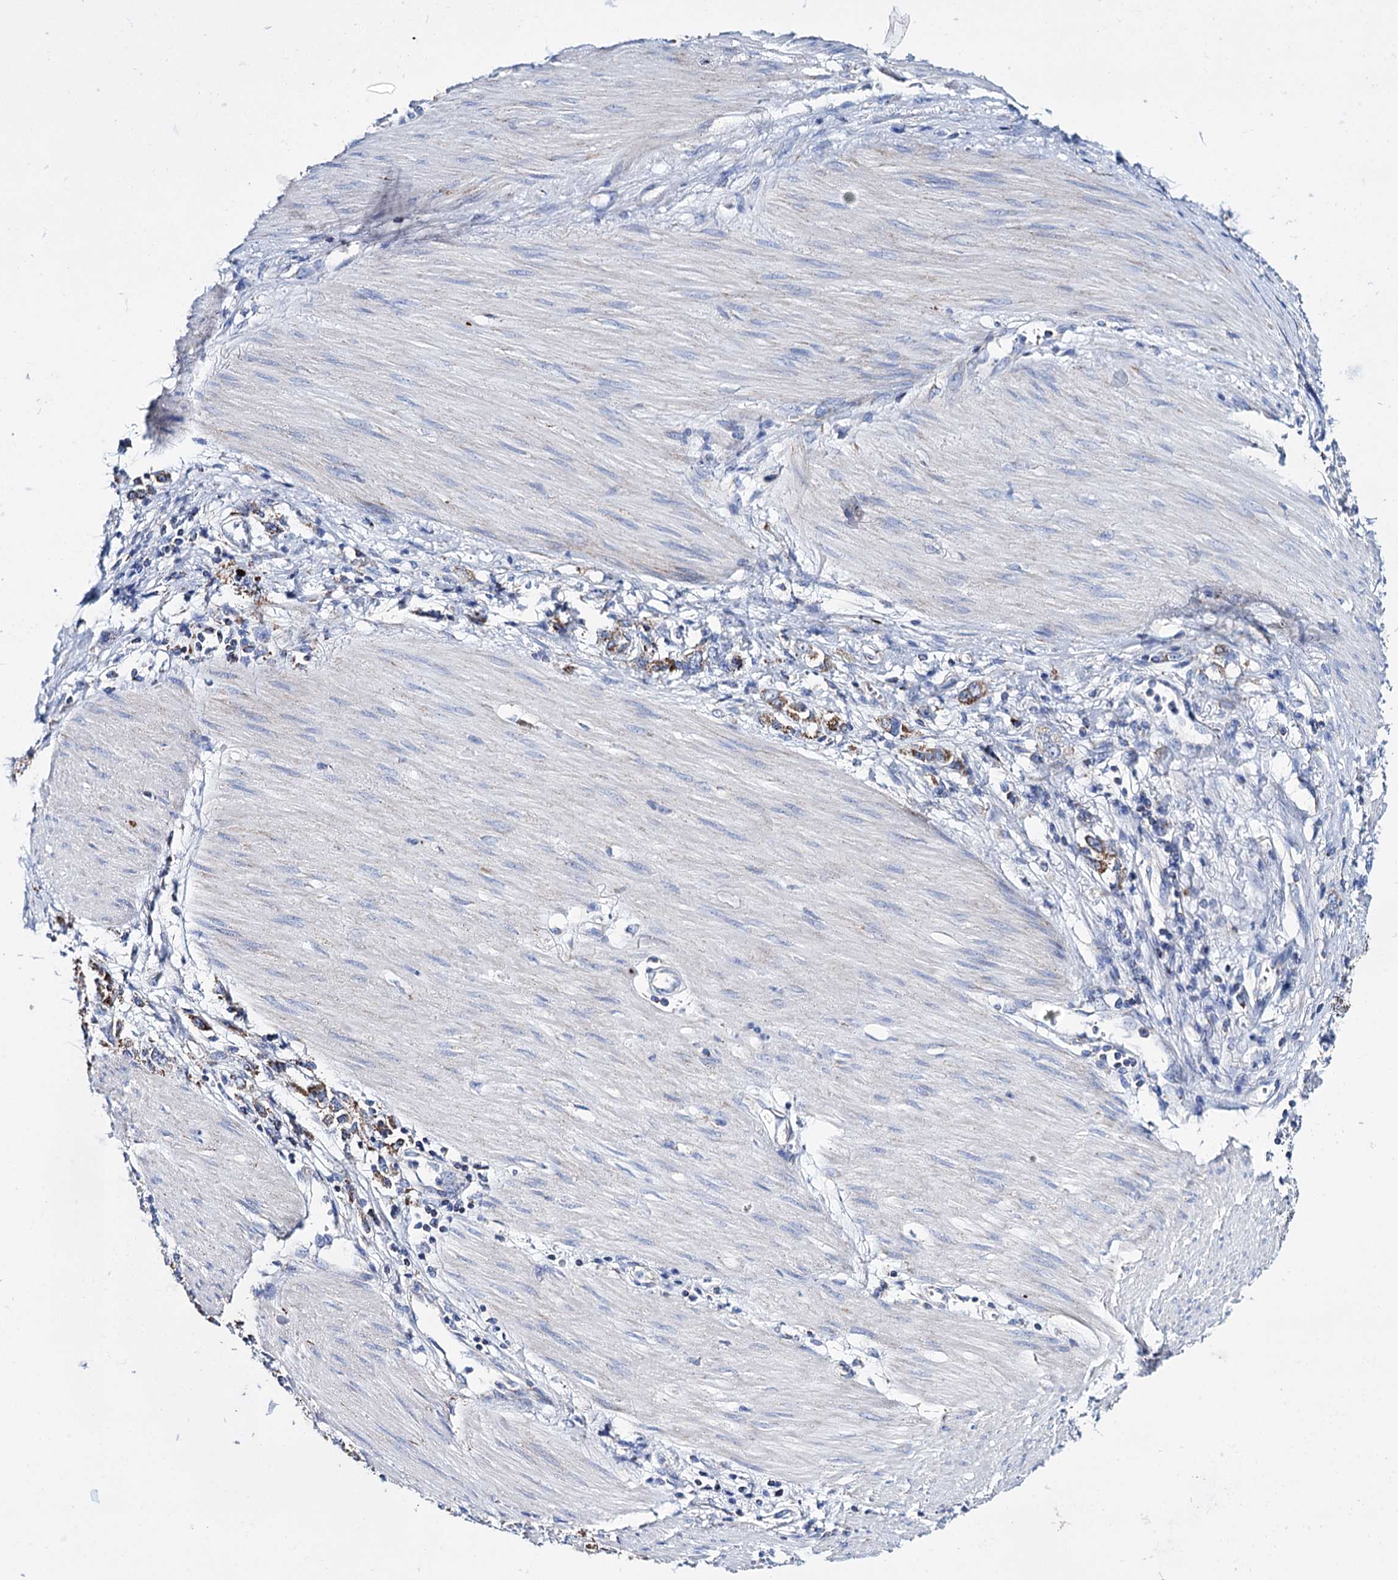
{"staining": {"intensity": "moderate", "quantity": ">75%", "location": "cytoplasmic/membranous"}, "tissue": "stomach cancer", "cell_type": "Tumor cells", "image_type": "cancer", "snomed": [{"axis": "morphology", "description": "Adenocarcinoma, NOS"}, {"axis": "topography", "description": "Stomach"}], "caption": "Immunohistochemistry histopathology image of neoplastic tissue: human stomach cancer stained using immunohistochemistry exhibits medium levels of moderate protein expression localized specifically in the cytoplasmic/membranous of tumor cells, appearing as a cytoplasmic/membranous brown color.", "gene": "UBASH3B", "patient": {"sex": "female", "age": 76}}